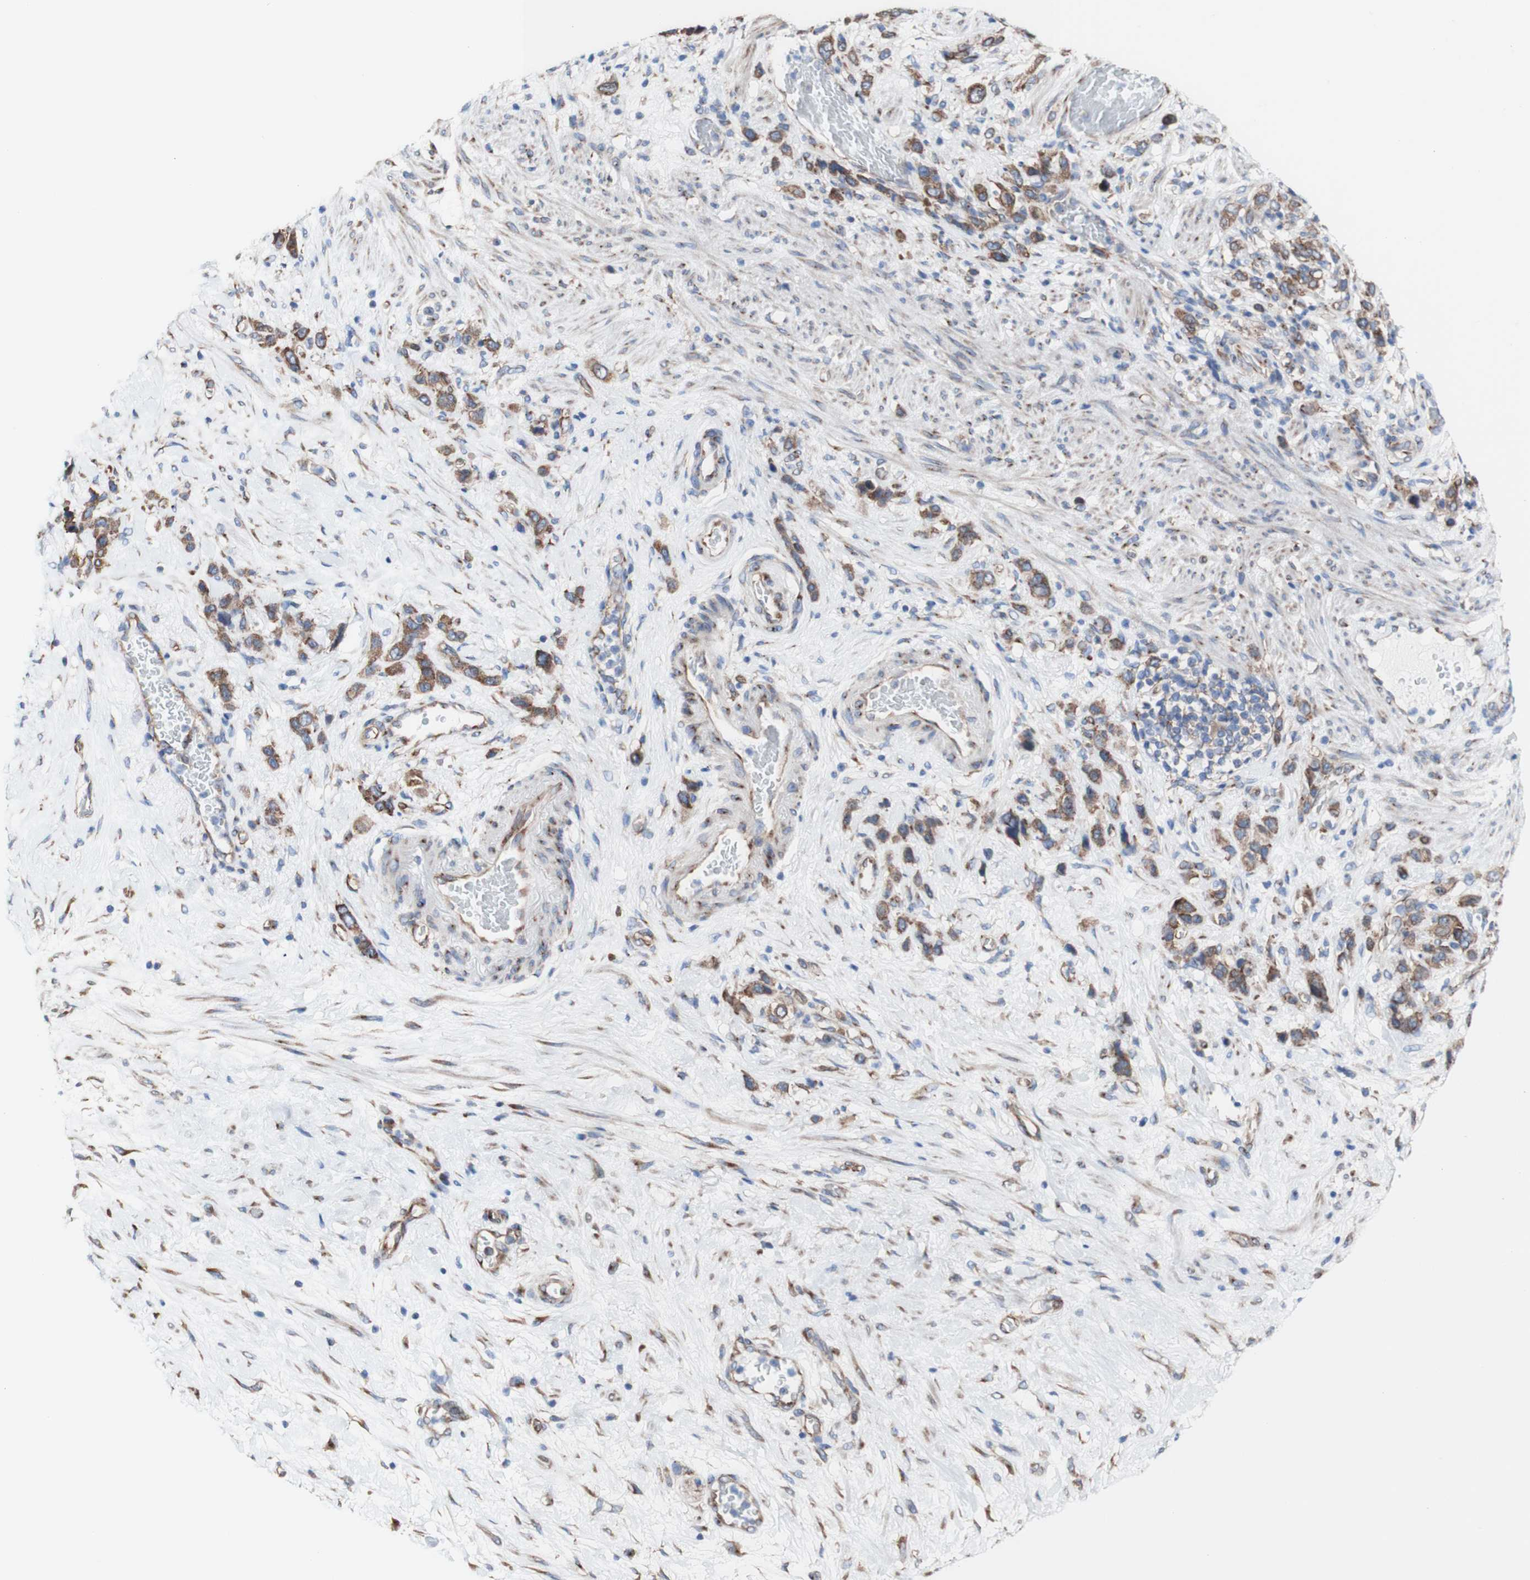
{"staining": {"intensity": "moderate", "quantity": ">75%", "location": "cytoplasmic/membranous"}, "tissue": "stomach cancer", "cell_type": "Tumor cells", "image_type": "cancer", "snomed": [{"axis": "morphology", "description": "Adenocarcinoma, NOS"}, {"axis": "morphology", "description": "Adenocarcinoma, High grade"}, {"axis": "topography", "description": "Stomach, upper"}, {"axis": "topography", "description": "Stomach, lower"}], "caption": "Immunohistochemical staining of stomach cancer displays moderate cytoplasmic/membranous protein staining in about >75% of tumor cells.", "gene": "LRIG3", "patient": {"sex": "female", "age": 65}}